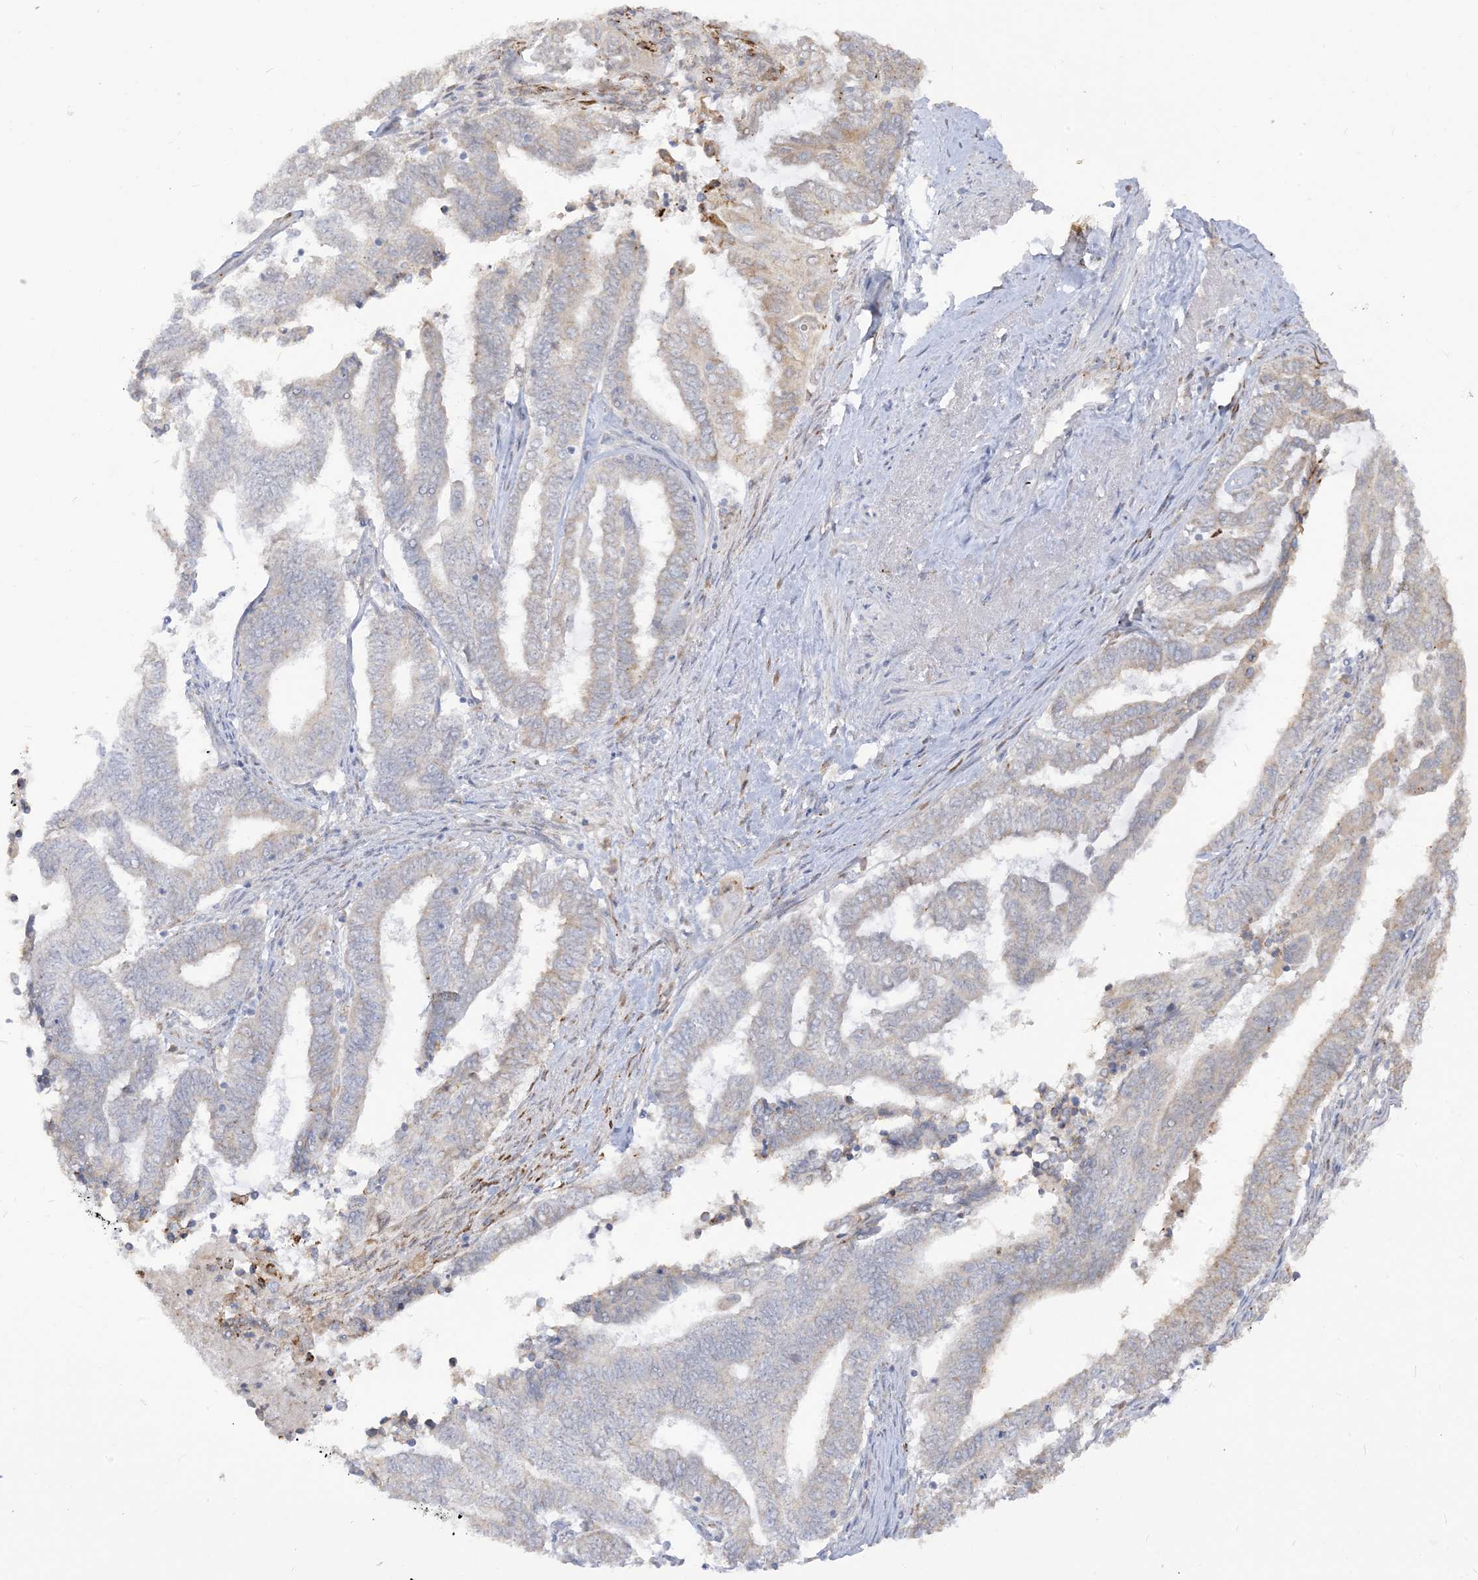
{"staining": {"intensity": "negative", "quantity": "none", "location": "none"}, "tissue": "endometrial cancer", "cell_type": "Tumor cells", "image_type": "cancer", "snomed": [{"axis": "morphology", "description": "Adenocarcinoma, NOS"}, {"axis": "topography", "description": "Uterus"}, {"axis": "topography", "description": "Endometrium"}], "caption": "Tumor cells show no significant protein positivity in endometrial cancer (adenocarcinoma). (DAB (3,3'-diaminobenzidine) immunohistochemistry, high magnification).", "gene": "LOXL3", "patient": {"sex": "female", "age": 70}}